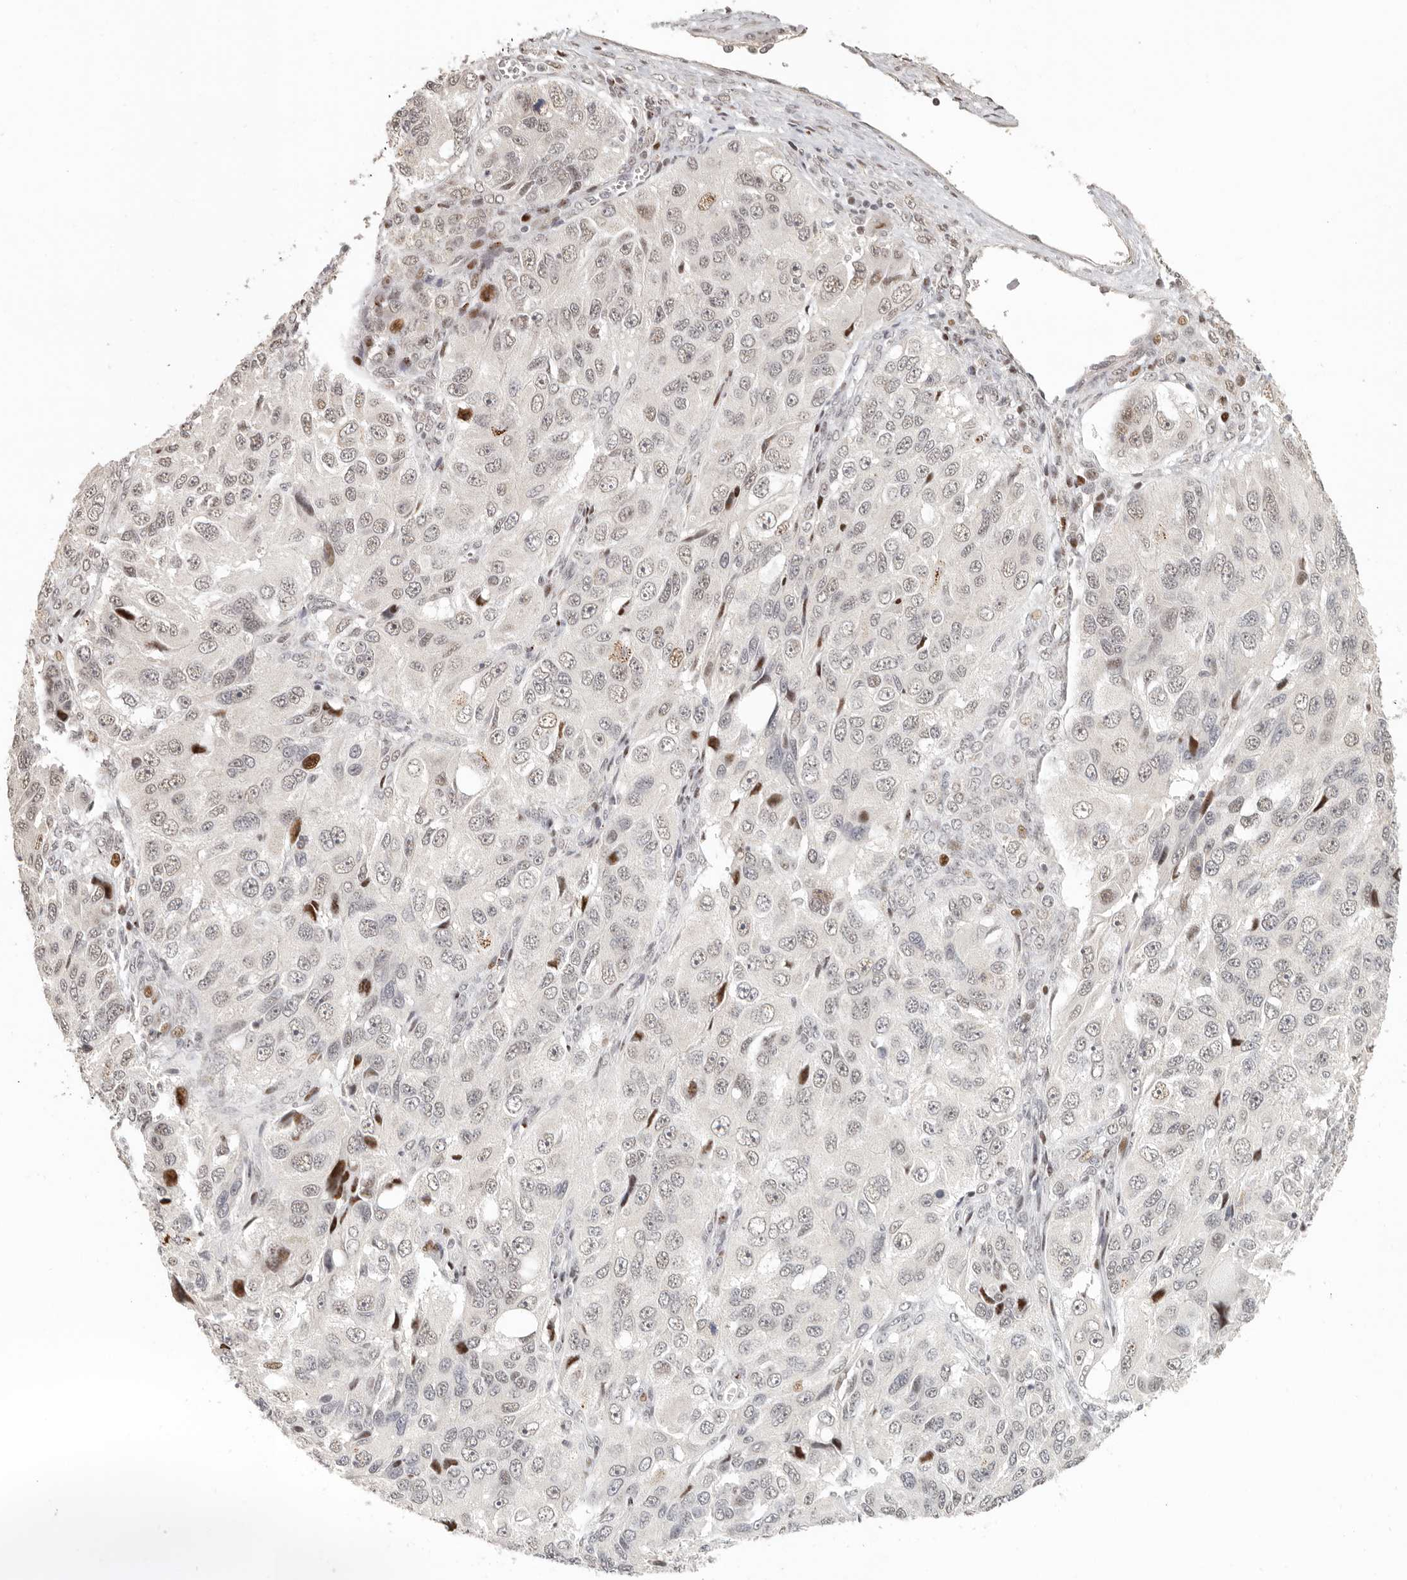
{"staining": {"intensity": "weak", "quantity": "25%-75%", "location": "nuclear"}, "tissue": "ovarian cancer", "cell_type": "Tumor cells", "image_type": "cancer", "snomed": [{"axis": "morphology", "description": "Carcinoma, endometroid"}, {"axis": "topography", "description": "Ovary"}], "caption": "Human endometroid carcinoma (ovarian) stained for a protein (brown) demonstrates weak nuclear positive staining in approximately 25%-75% of tumor cells.", "gene": "GPBP1L1", "patient": {"sex": "female", "age": 51}}